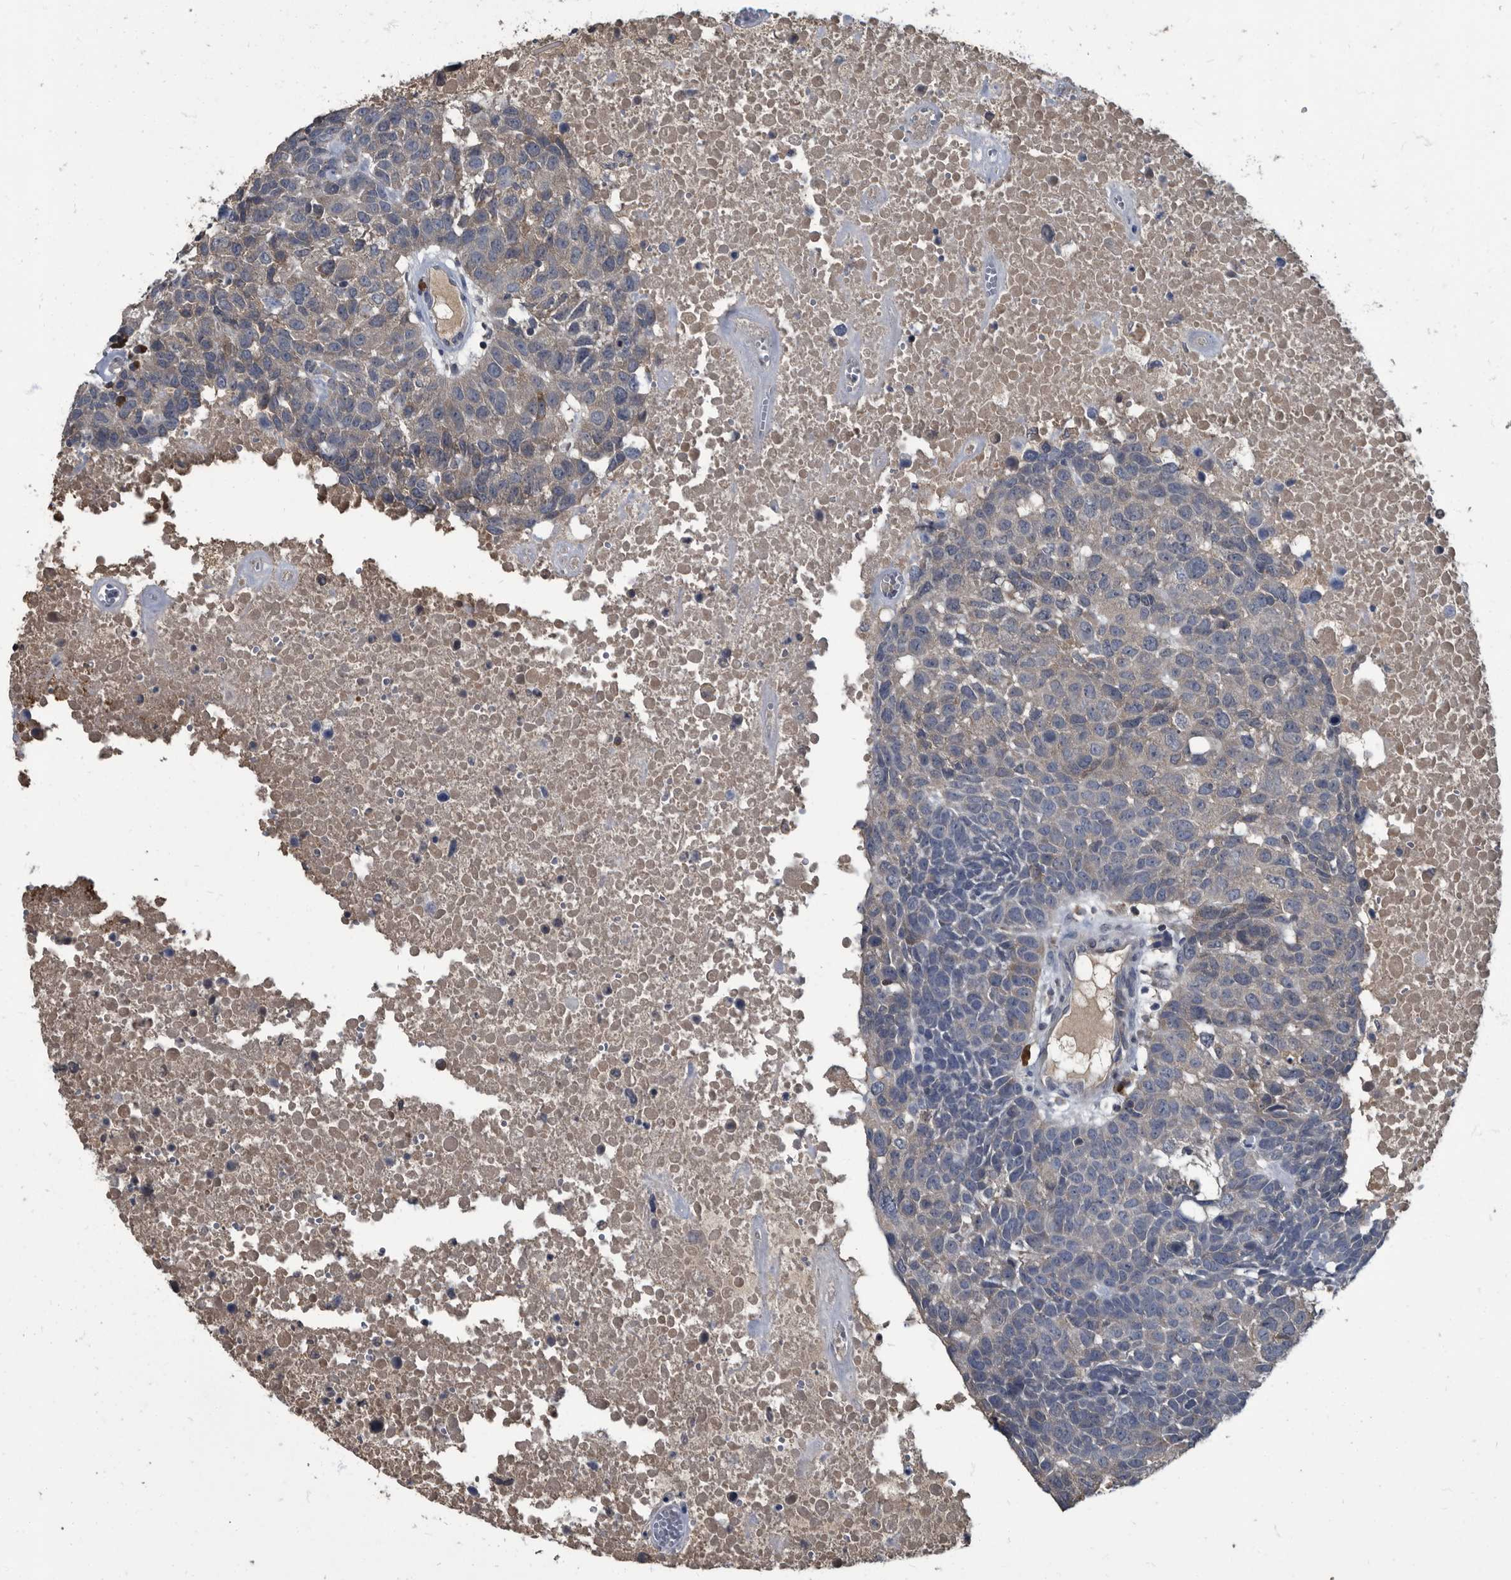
{"staining": {"intensity": "weak", "quantity": "<25%", "location": "cytoplasmic/membranous"}, "tissue": "head and neck cancer", "cell_type": "Tumor cells", "image_type": "cancer", "snomed": [{"axis": "morphology", "description": "Squamous cell carcinoma, NOS"}, {"axis": "topography", "description": "Head-Neck"}], "caption": "Immunohistochemistry histopathology image of neoplastic tissue: head and neck cancer (squamous cell carcinoma) stained with DAB (3,3'-diaminobenzidine) exhibits no significant protein positivity in tumor cells.", "gene": "CDV3", "patient": {"sex": "male", "age": 66}}